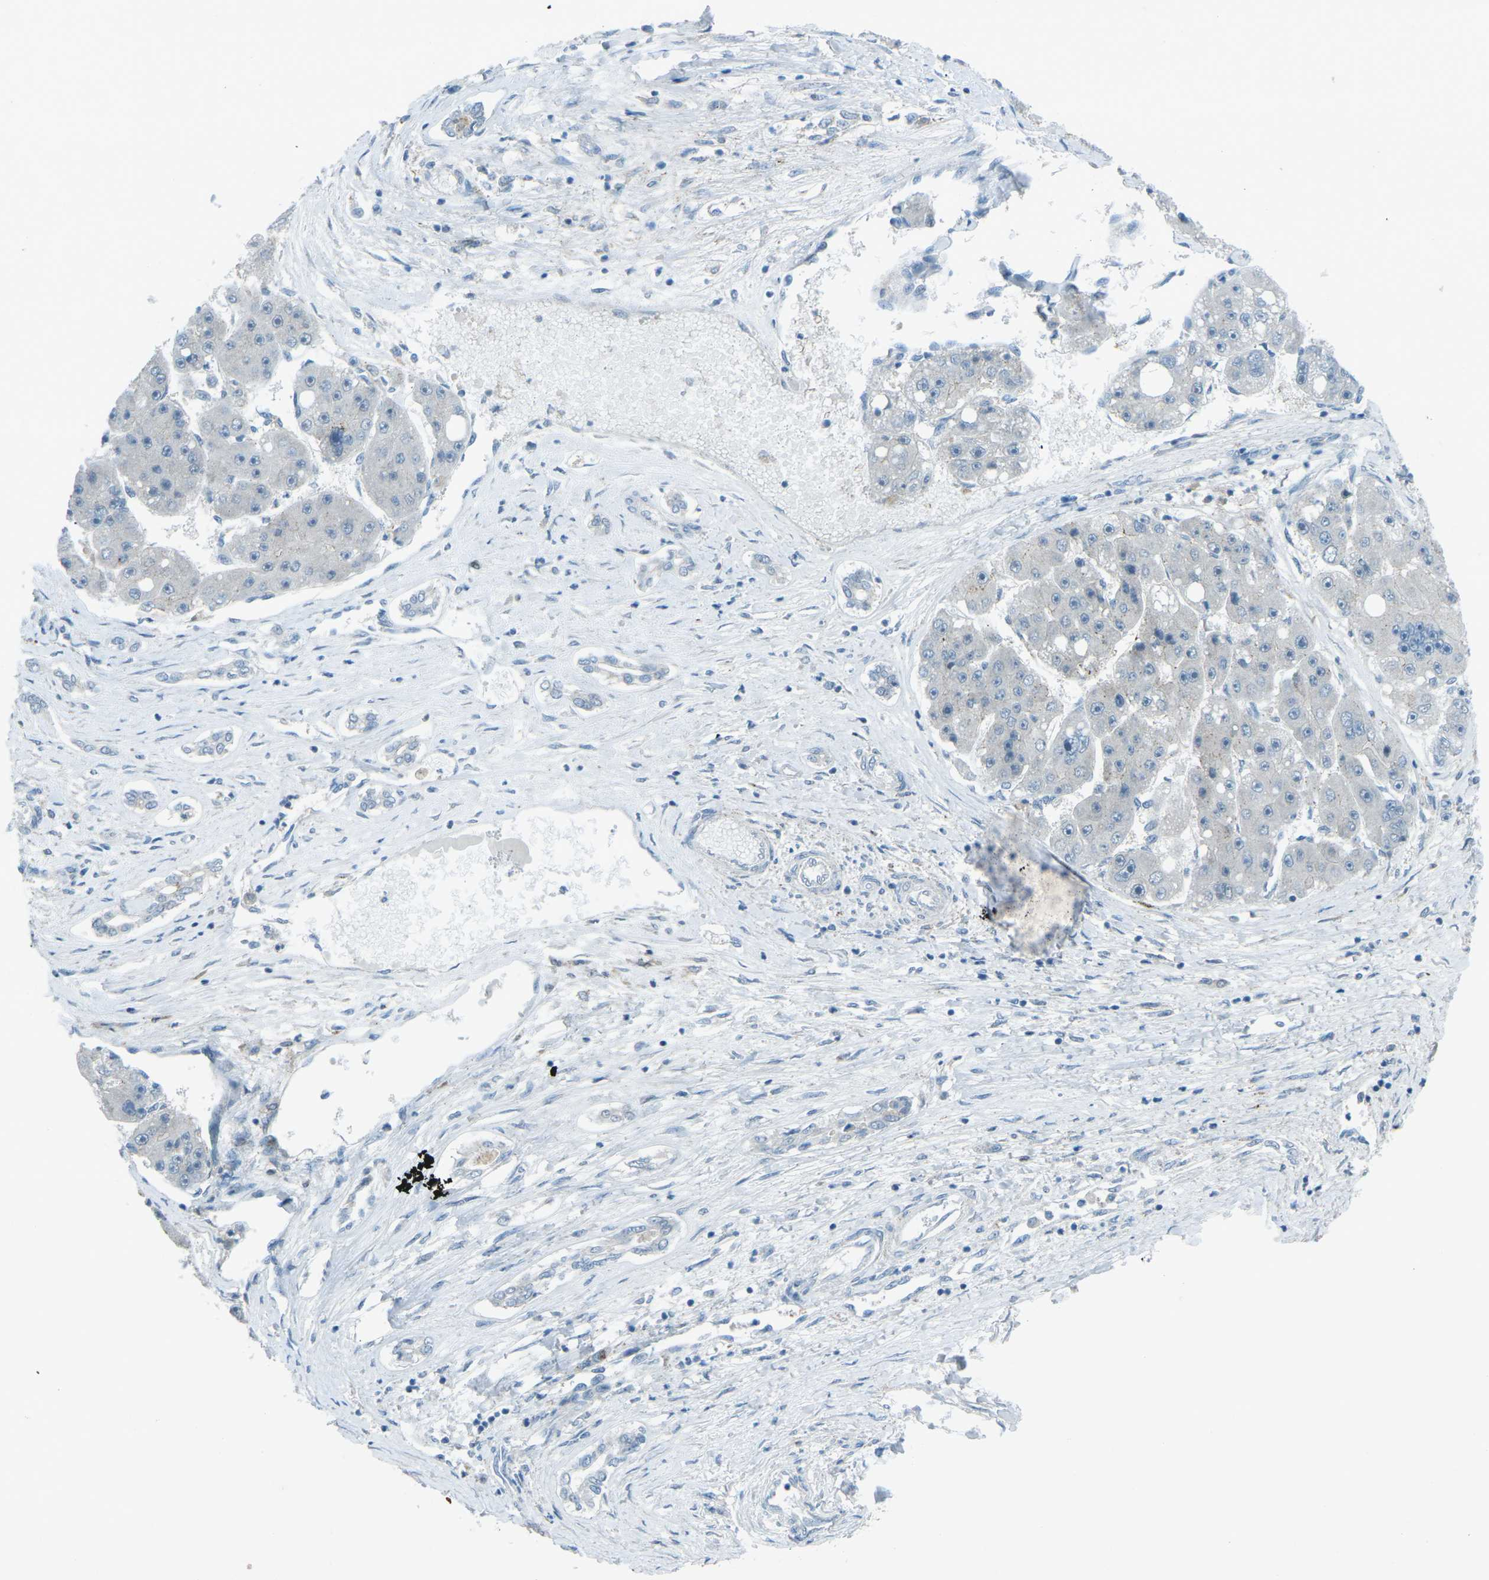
{"staining": {"intensity": "negative", "quantity": "none", "location": "none"}, "tissue": "liver cancer", "cell_type": "Tumor cells", "image_type": "cancer", "snomed": [{"axis": "morphology", "description": "Carcinoma, Hepatocellular, NOS"}, {"axis": "topography", "description": "Liver"}], "caption": "The micrograph displays no significant staining in tumor cells of liver hepatocellular carcinoma.", "gene": "PRKCA", "patient": {"sex": "female", "age": 61}}